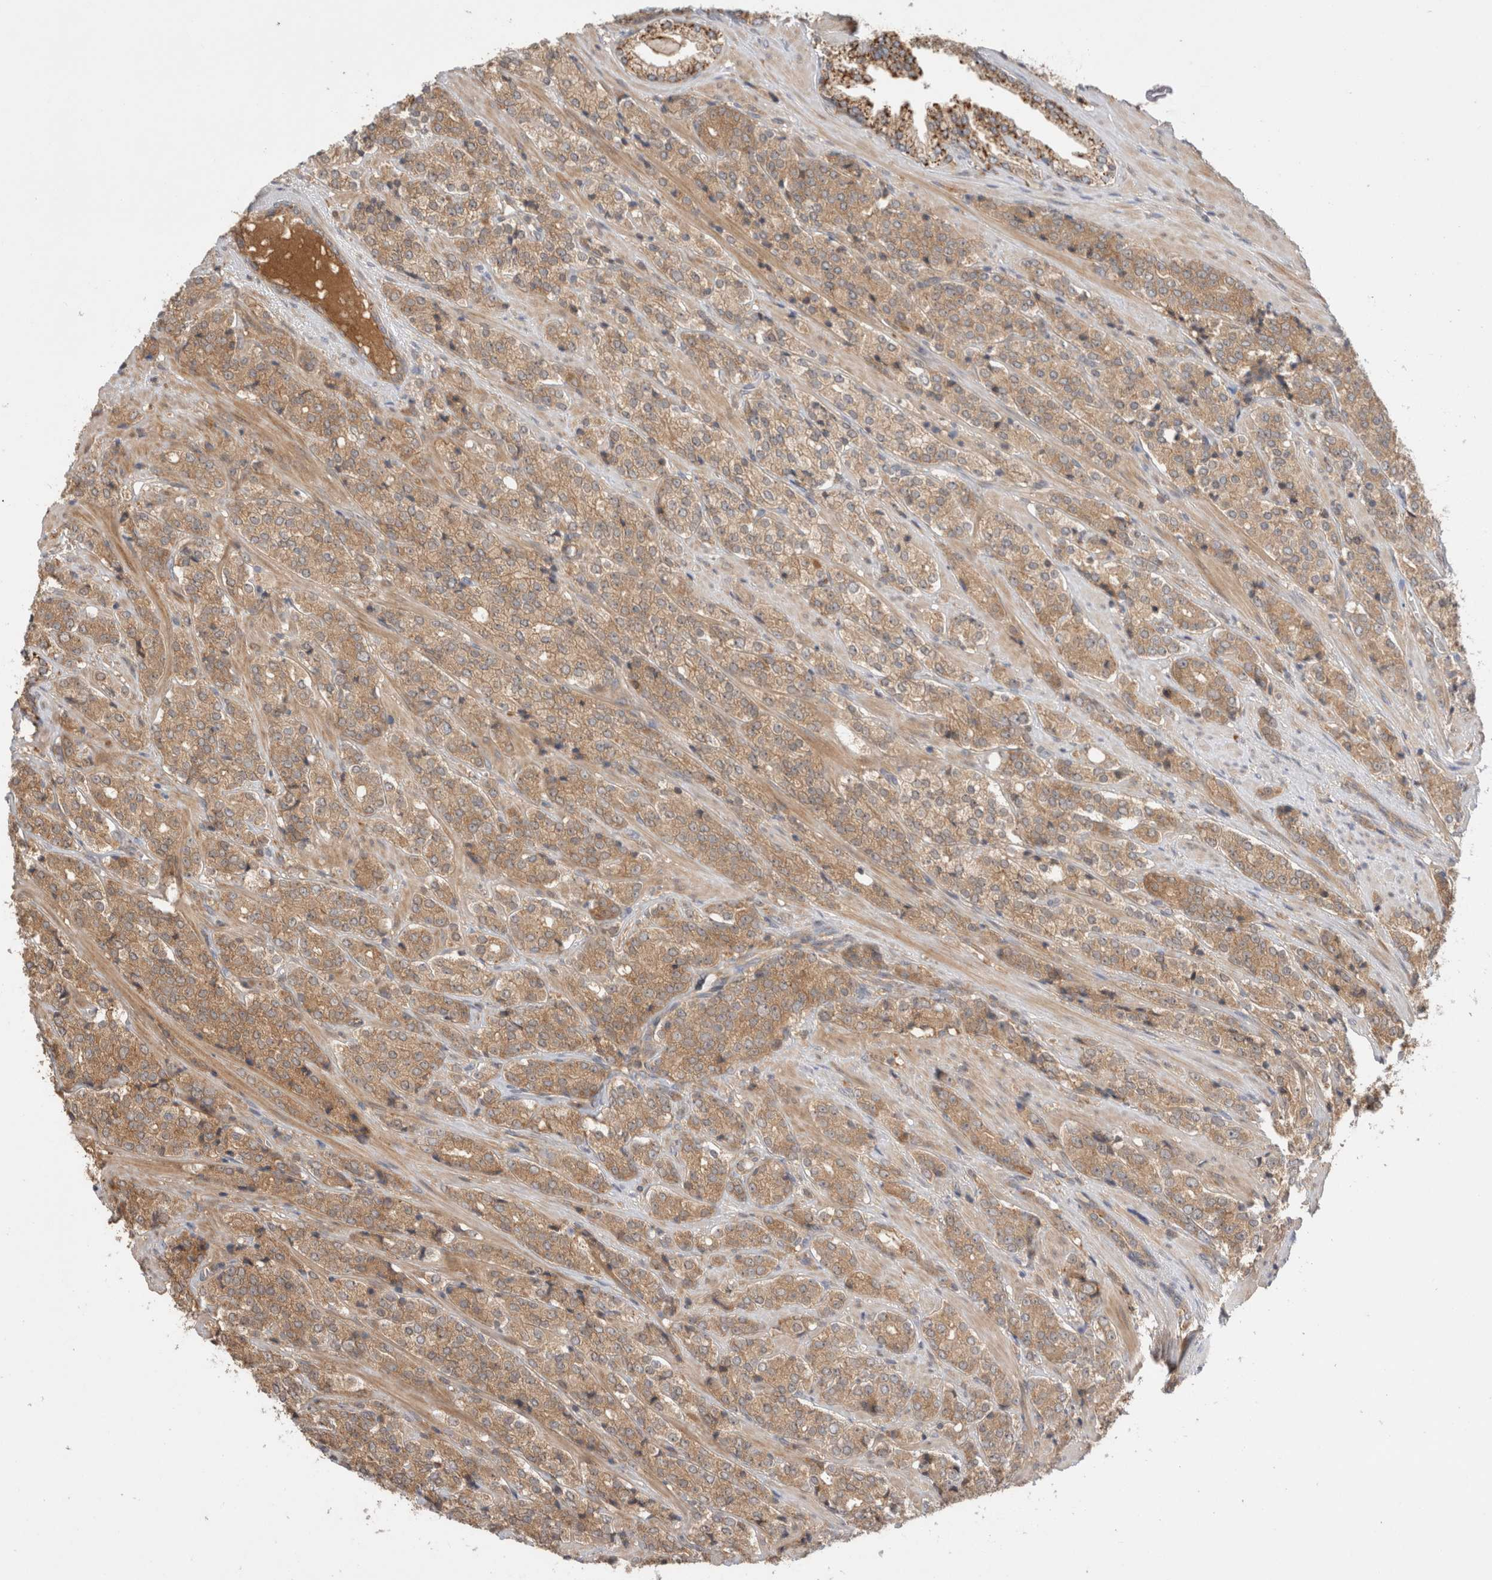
{"staining": {"intensity": "moderate", "quantity": ">75%", "location": "cytoplasmic/membranous"}, "tissue": "prostate cancer", "cell_type": "Tumor cells", "image_type": "cancer", "snomed": [{"axis": "morphology", "description": "Adenocarcinoma, High grade"}, {"axis": "topography", "description": "Prostate"}], "caption": "Prostate cancer (high-grade adenocarcinoma) stained with a protein marker exhibits moderate staining in tumor cells.", "gene": "VPS28", "patient": {"sex": "male", "age": 71}}